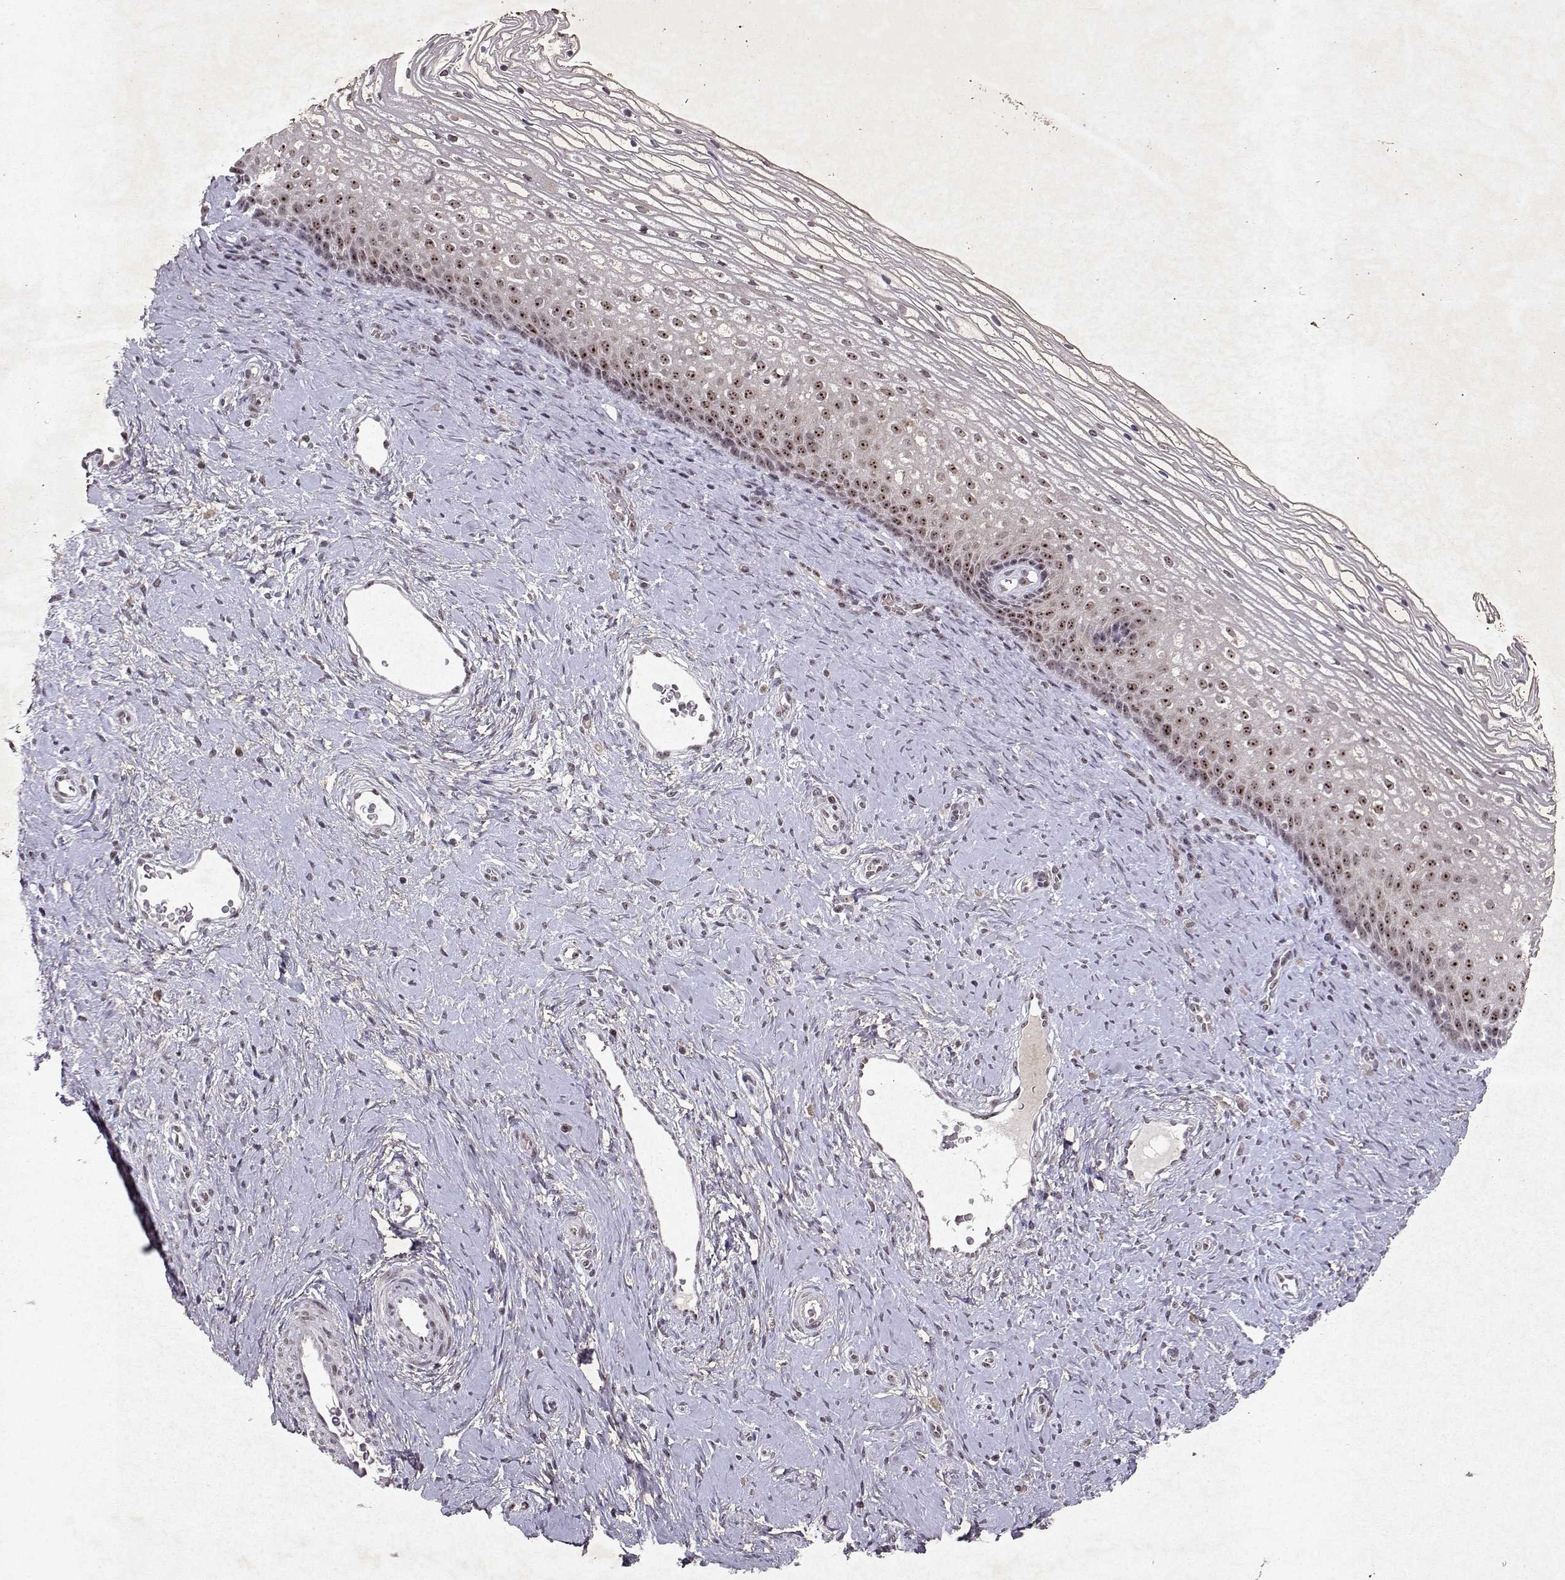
{"staining": {"intensity": "weak", "quantity": "<25%", "location": "nuclear"}, "tissue": "cervix", "cell_type": "Glandular cells", "image_type": "normal", "snomed": [{"axis": "morphology", "description": "Normal tissue, NOS"}, {"axis": "topography", "description": "Cervix"}], "caption": "The photomicrograph shows no staining of glandular cells in benign cervix.", "gene": "DDX56", "patient": {"sex": "female", "age": 34}}